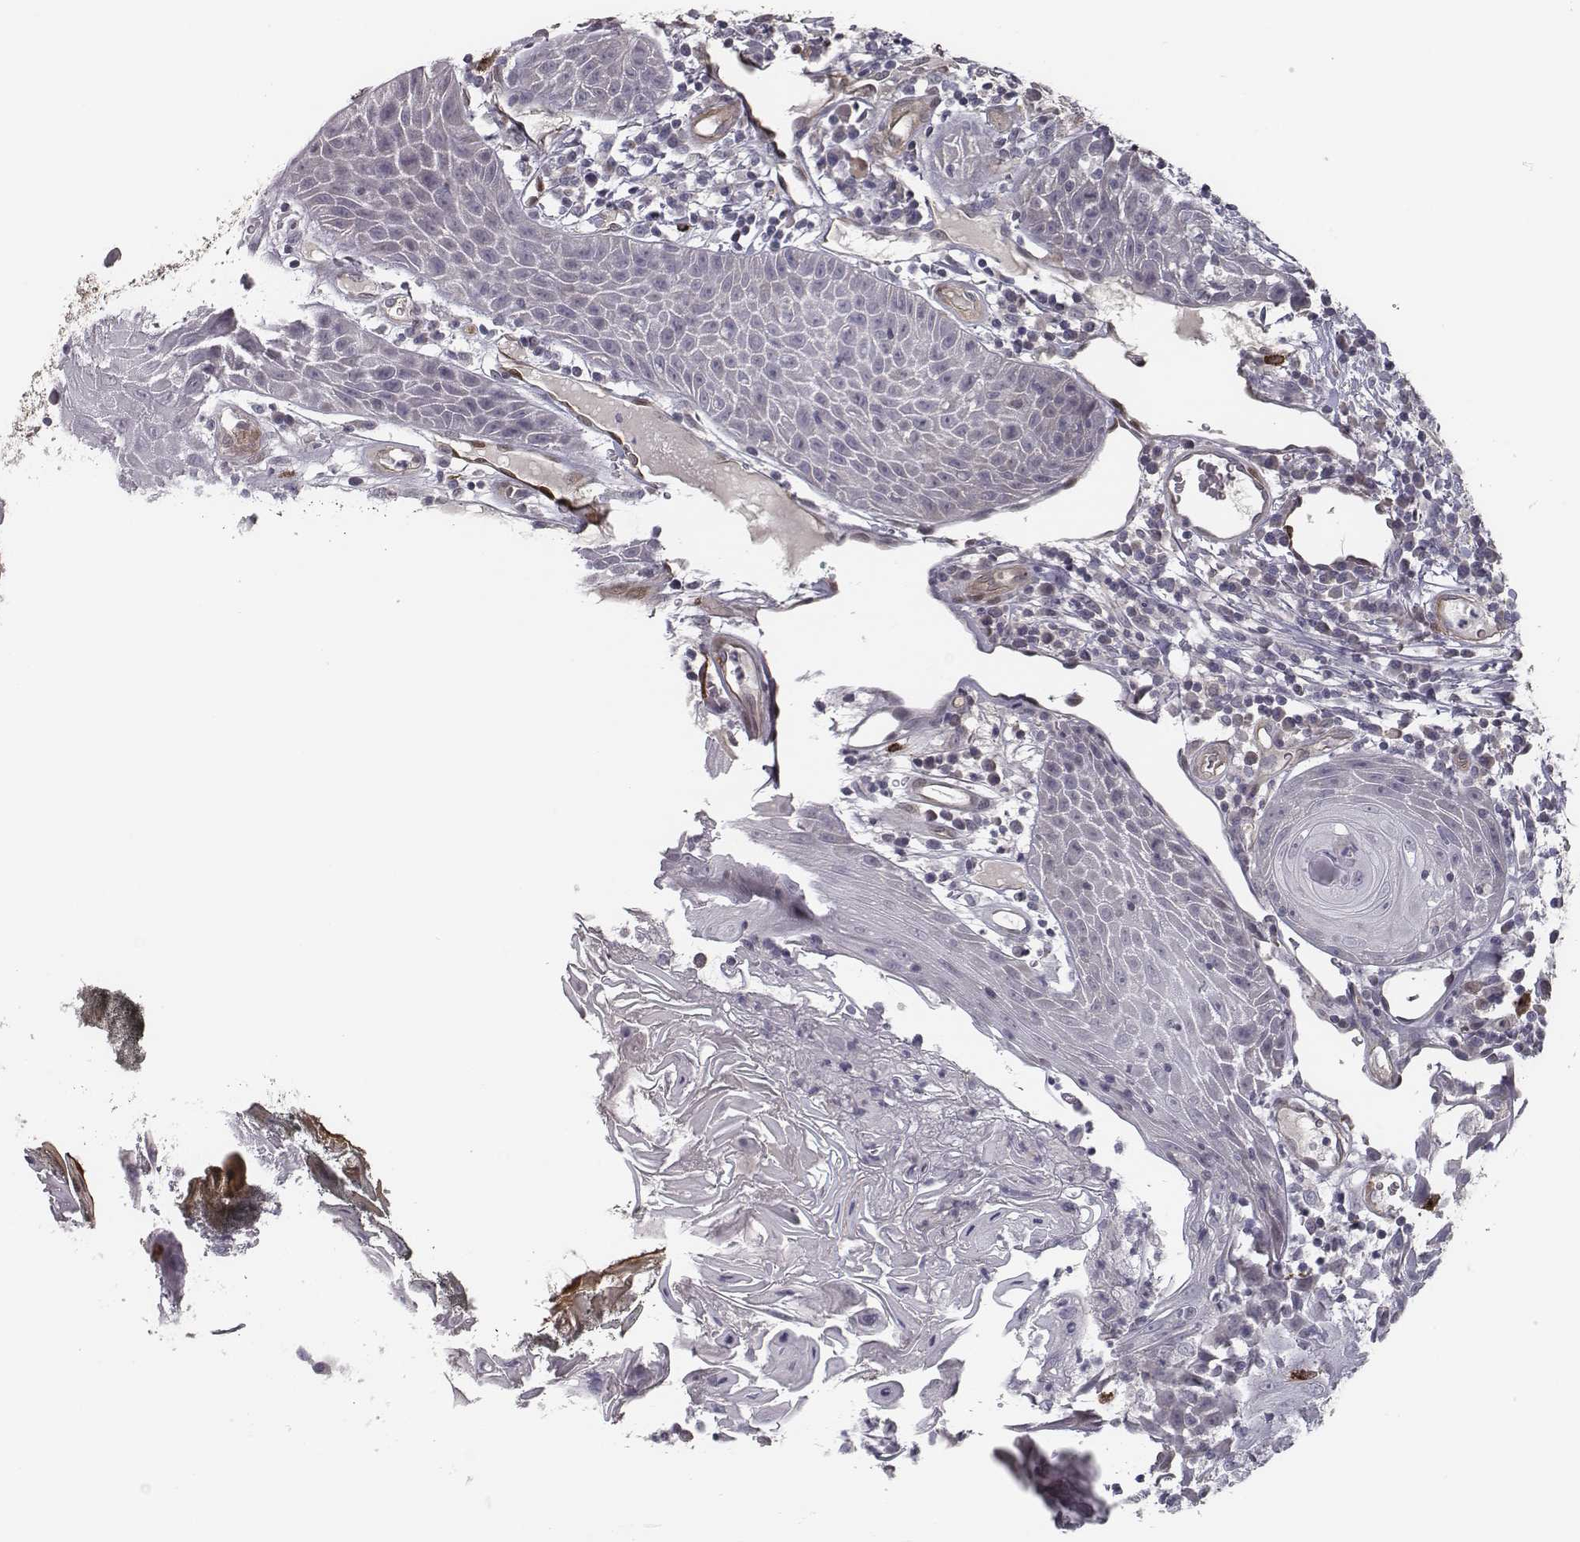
{"staining": {"intensity": "negative", "quantity": "none", "location": "none"}, "tissue": "head and neck cancer", "cell_type": "Tumor cells", "image_type": "cancer", "snomed": [{"axis": "morphology", "description": "Squamous cell carcinoma, NOS"}, {"axis": "topography", "description": "Head-Neck"}], "caption": "Tumor cells show no significant expression in head and neck cancer.", "gene": "ISYNA1", "patient": {"sex": "male", "age": 52}}